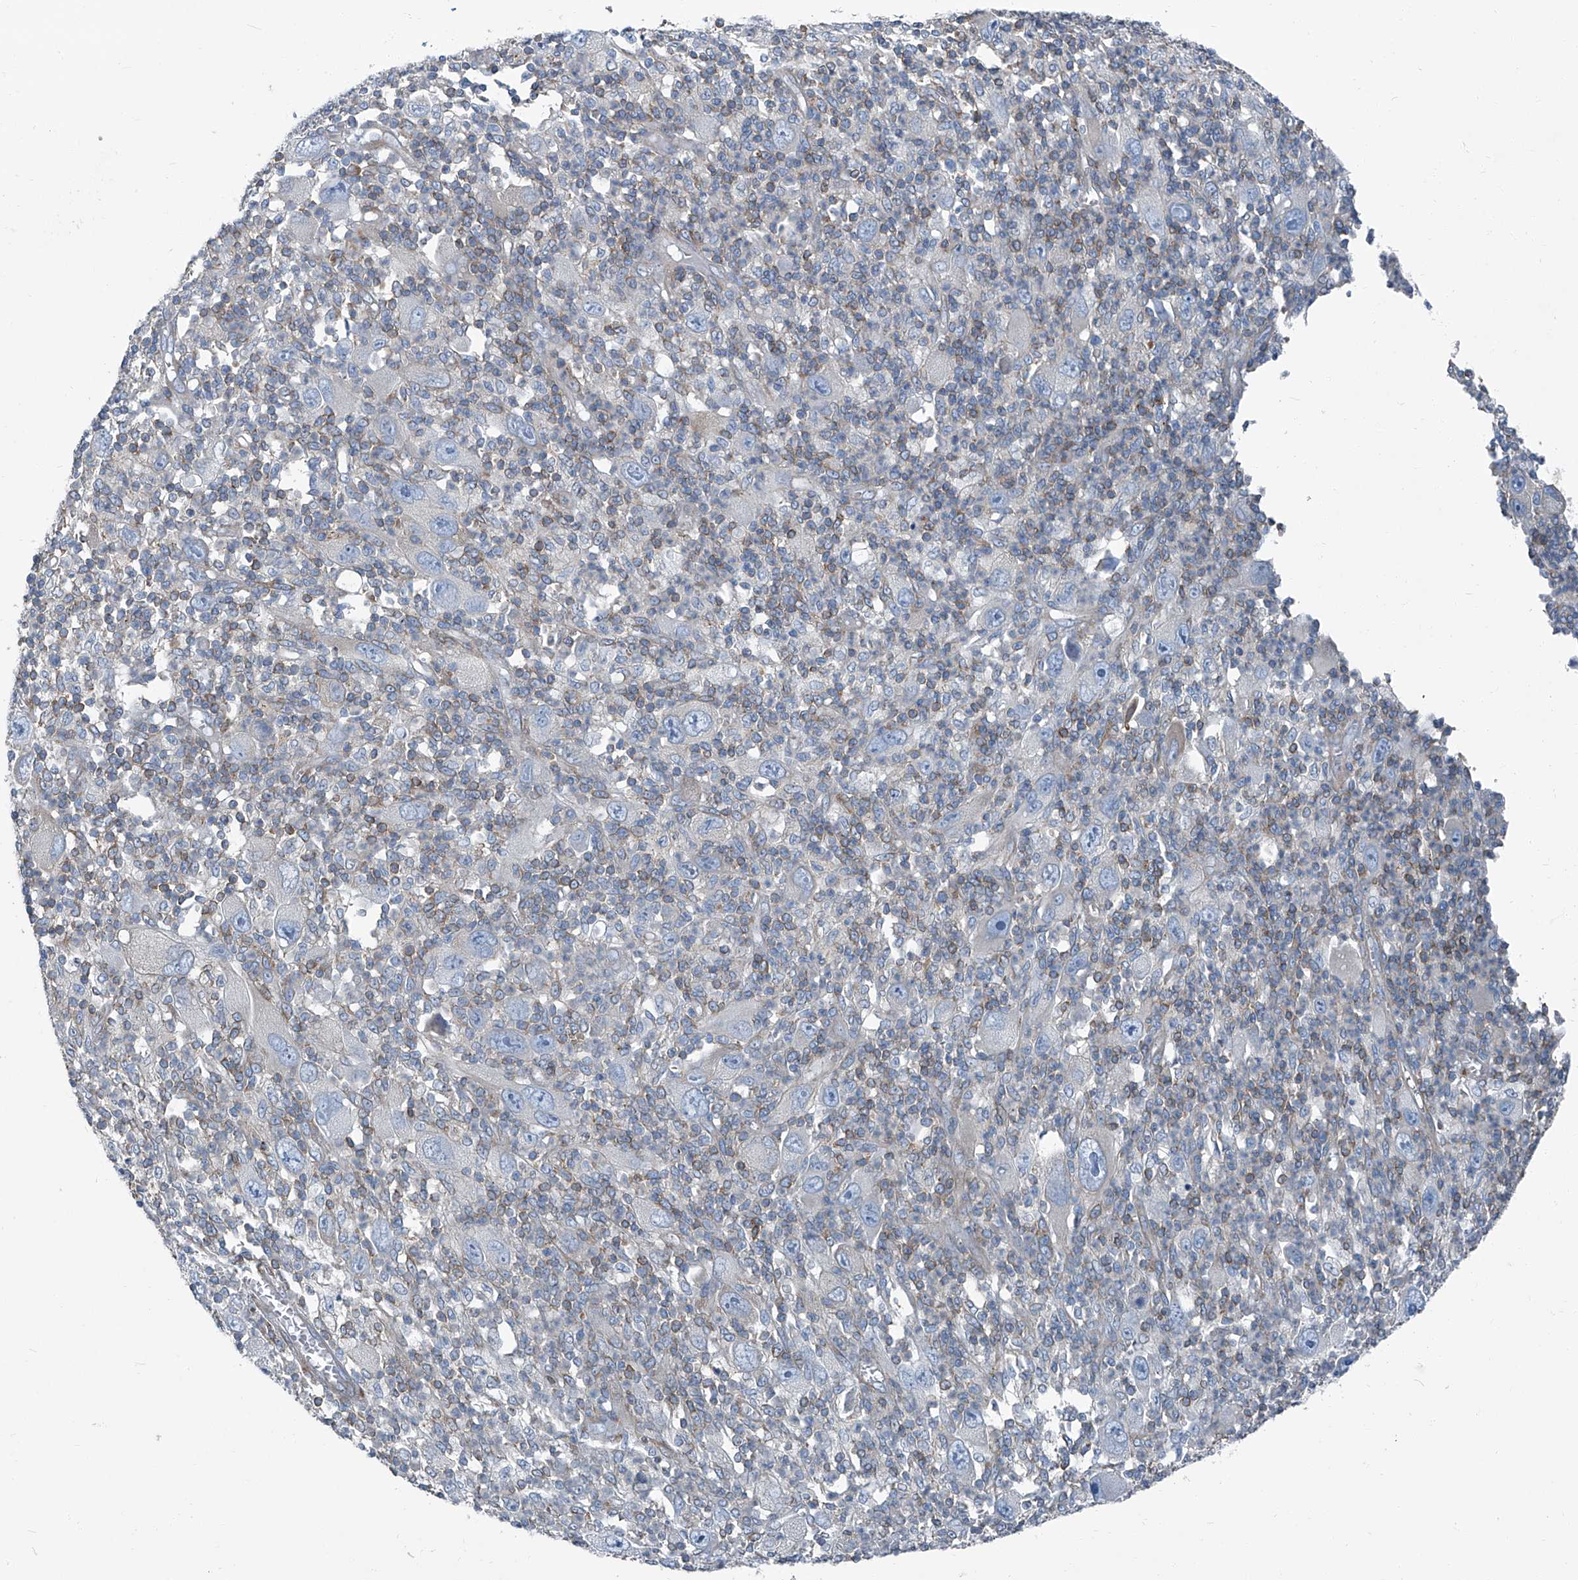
{"staining": {"intensity": "negative", "quantity": "none", "location": "none"}, "tissue": "melanoma", "cell_type": "Tumor cells", "image_type": "cancer", "snomed": [{"axis": "morphology", "description": "Malignant melanoma, Metastatic site"}, {"axis": "topography", "description": "Skin"}], "caption": "Human melanoma stained for a protein using IHC exhibits no staining in tumor cells.", "gene": "SEPTIN7", "patient": {"sex": "female", "age": 56}}